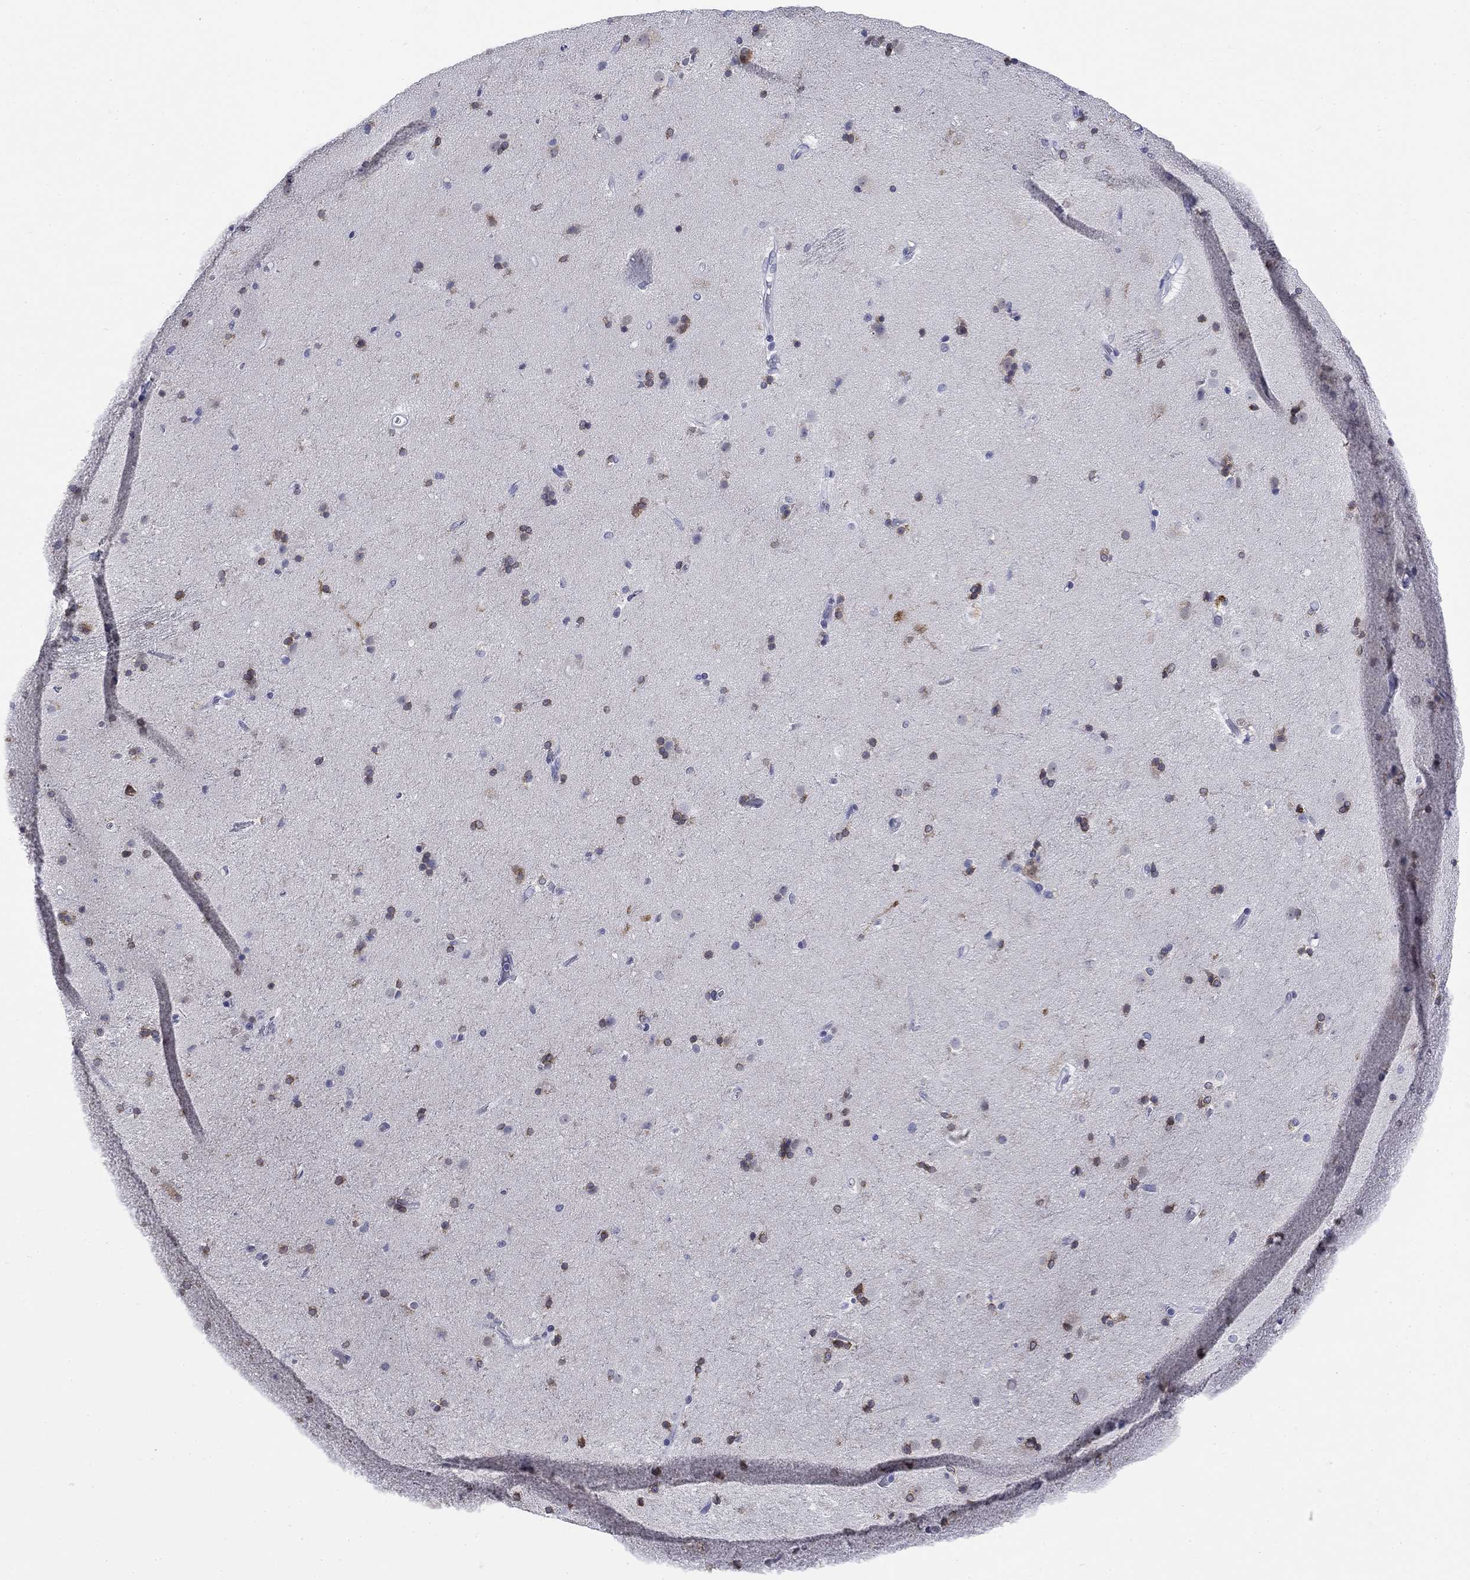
{"staining": {"intensity": "moderate", "quantity": "<25%", "location": "cytoplasmic/membranous"}, "tissue": "caudate", "cell_type": "Glial cells", "image_type": "normal", "snomed": [{"axis": "morphology", "description": "Normal tissue, NOS"}, {"axis": "topography", "description": "Lateral ventricle wall"}], "caption": "Caudate stained with DAB immunohistochemistry displays low levels of moderate cytoplasmic/membranous expression in about <25% of glial cells. (IHC, brightfield microscopy, high magnification).", "gene": "ECEL1", "patient": {"sex": "female", "age": 71}}